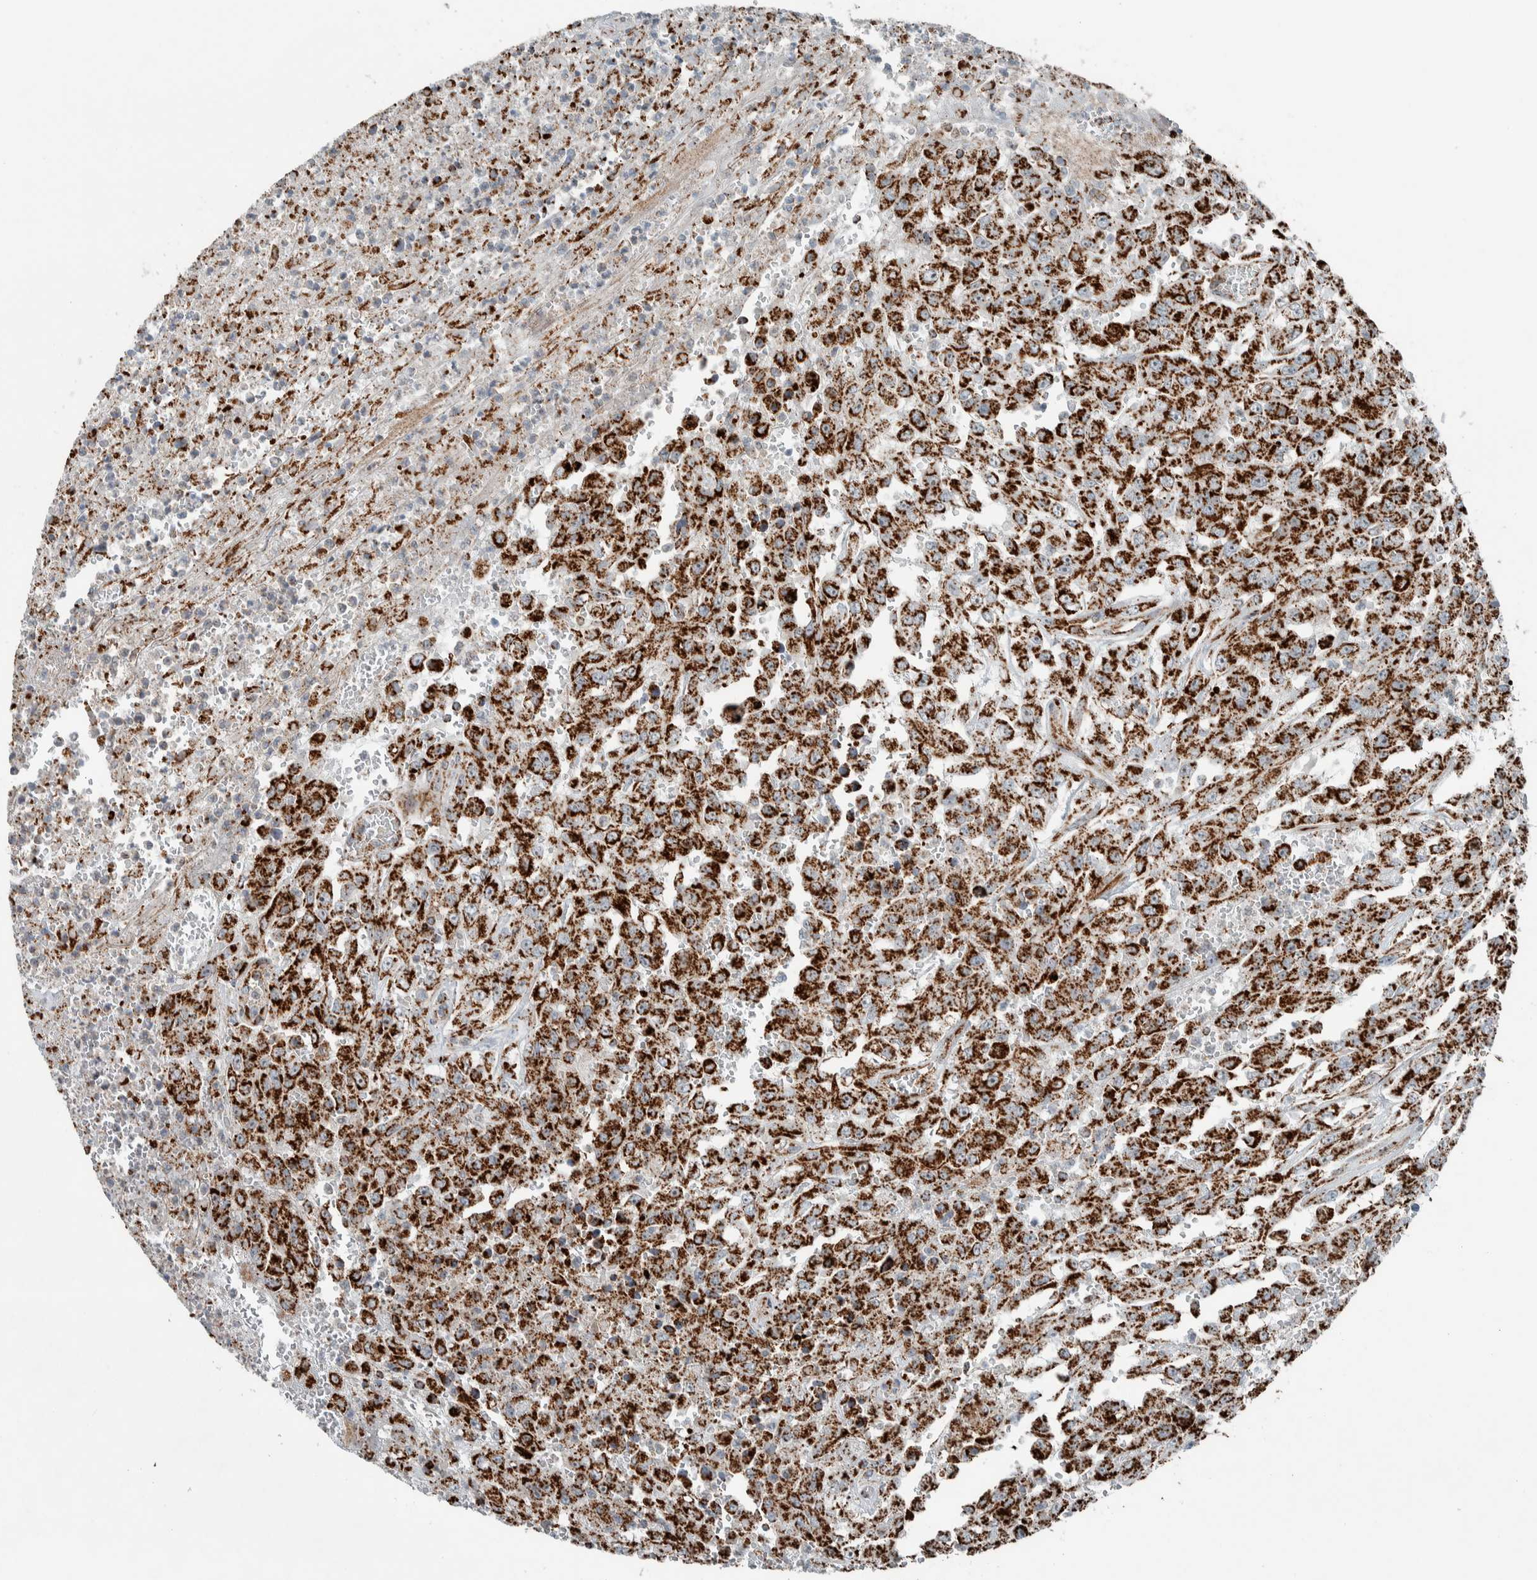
{"staining": {"intensity": "strong", "quantity": ">75%", "location": "cytoplasmic/membranous"}, "tissue": "urothelial cancer", "cell_type": "Tumor cells", "image_type": "cancer", "snomed": [{"axis": "morphology", "description": "Urothelial carcinoma, High grade"}, {"axis": "topography", "description": "Urinary bladder"}], "caption": "Protein expression analysis of human urothelial cancer reveals strong cytoplasmic/membranous positivity in approximately >75% of tumor cells. (Brightfield microscopy of DAB IHC at high magnification).", "gene": "CNTROB", "patient": {"sex": "male", "age": 46}}